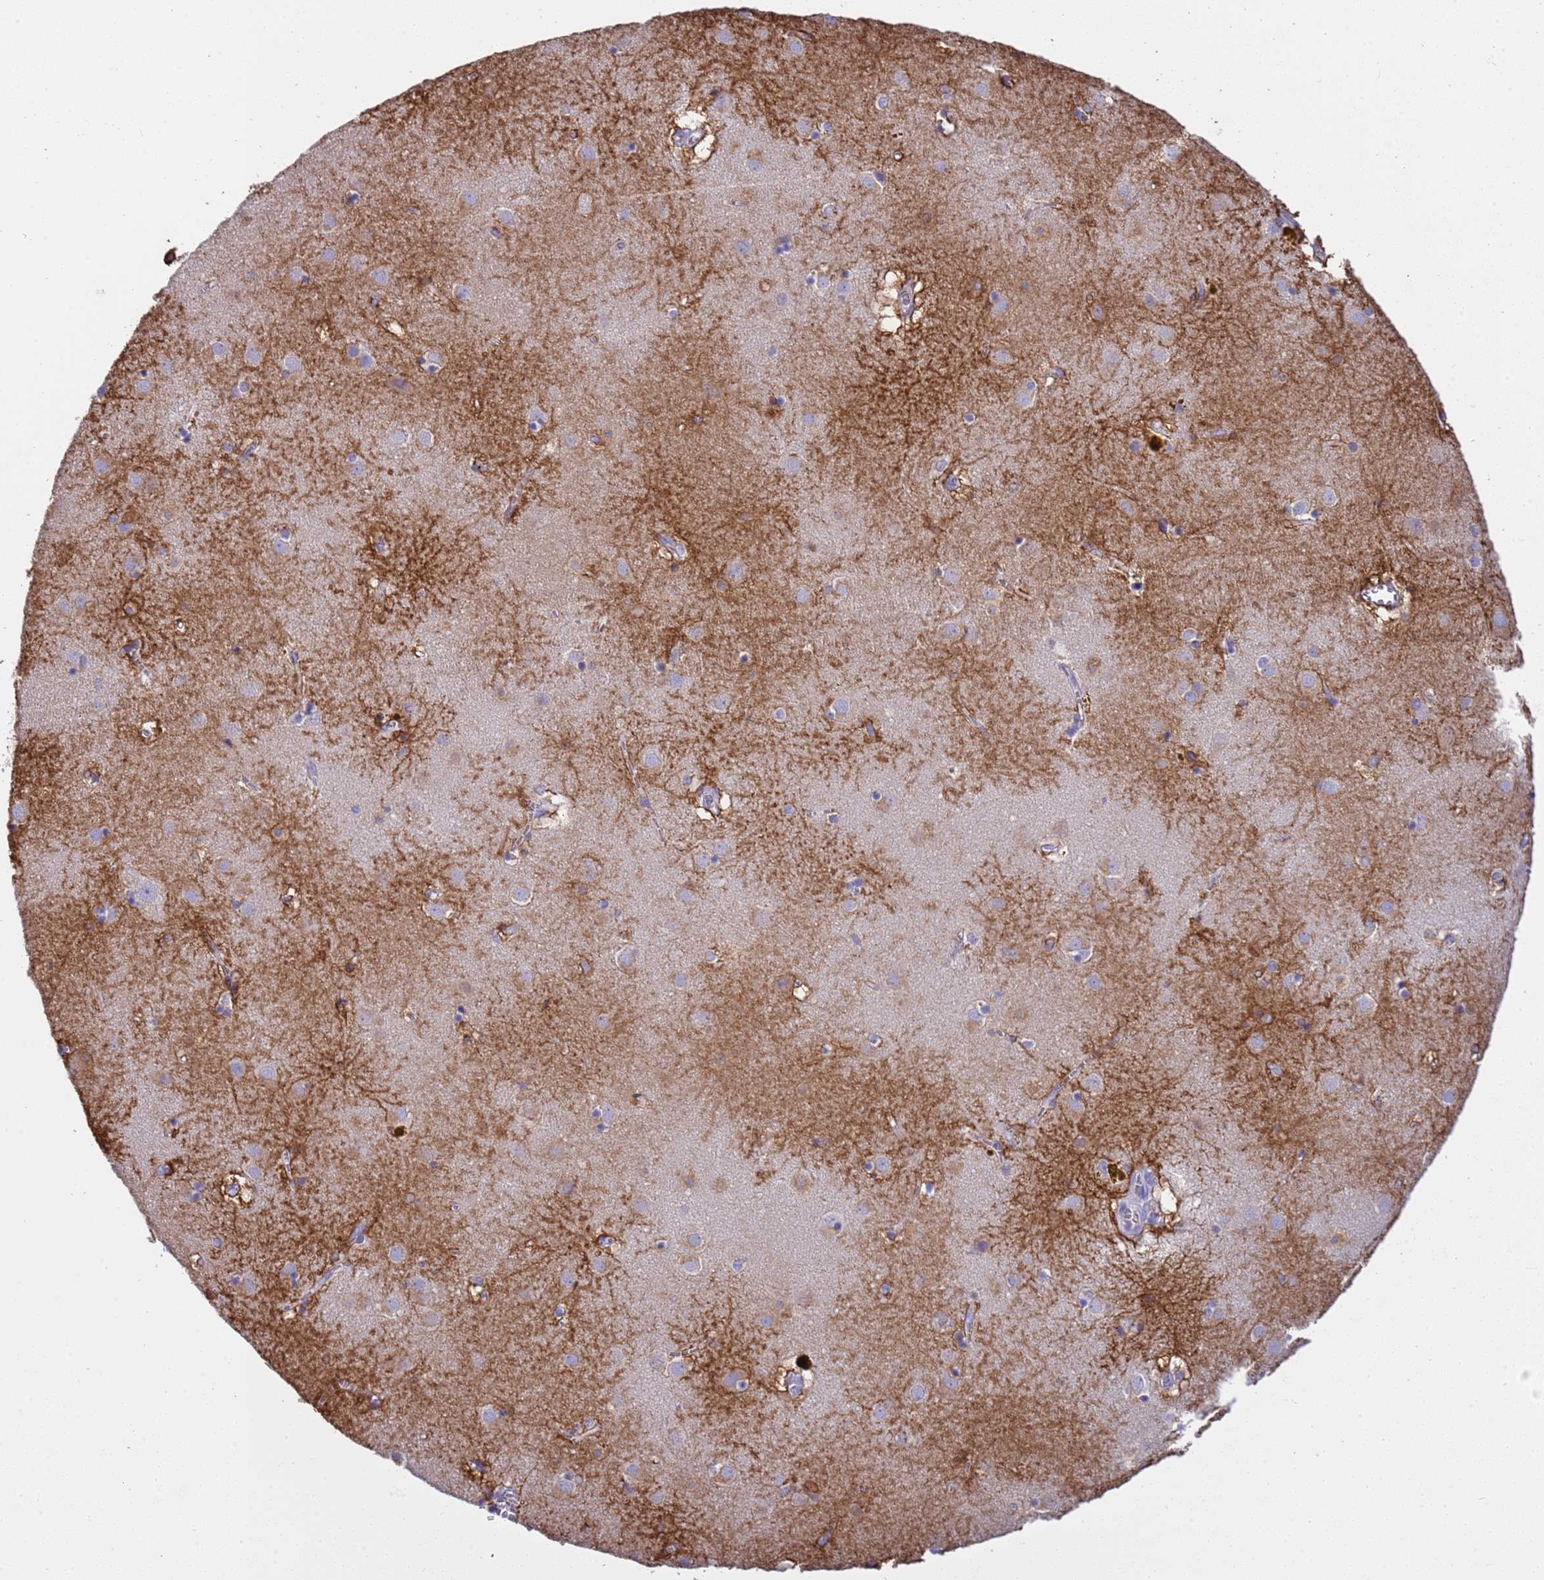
{"staining": {"intensity": "moderate", "quantity": "<25%", "location": "cytoplasmic/membranous"}, "tissue": "caudate", "cell_type": "Glial cells", "image_type": "normal", "snomed": [{"axis": "morphology", "description": "Normal tissue, NOS"}, {"axis": "topography", "description": "Lateral ventricle wall"}], "caption": "The micrograph shows immunohistochemical staining of benign caudate. There is moderate cytoplasmic/membranous positivity is present in approximately <25% of glial cells. (DAB (3,3'-diaminobenzidine) IHC with brightfield microscopy, high magnification).", "gene": "SLC24A3", "patient": {"sex": "male", "age": 70}}